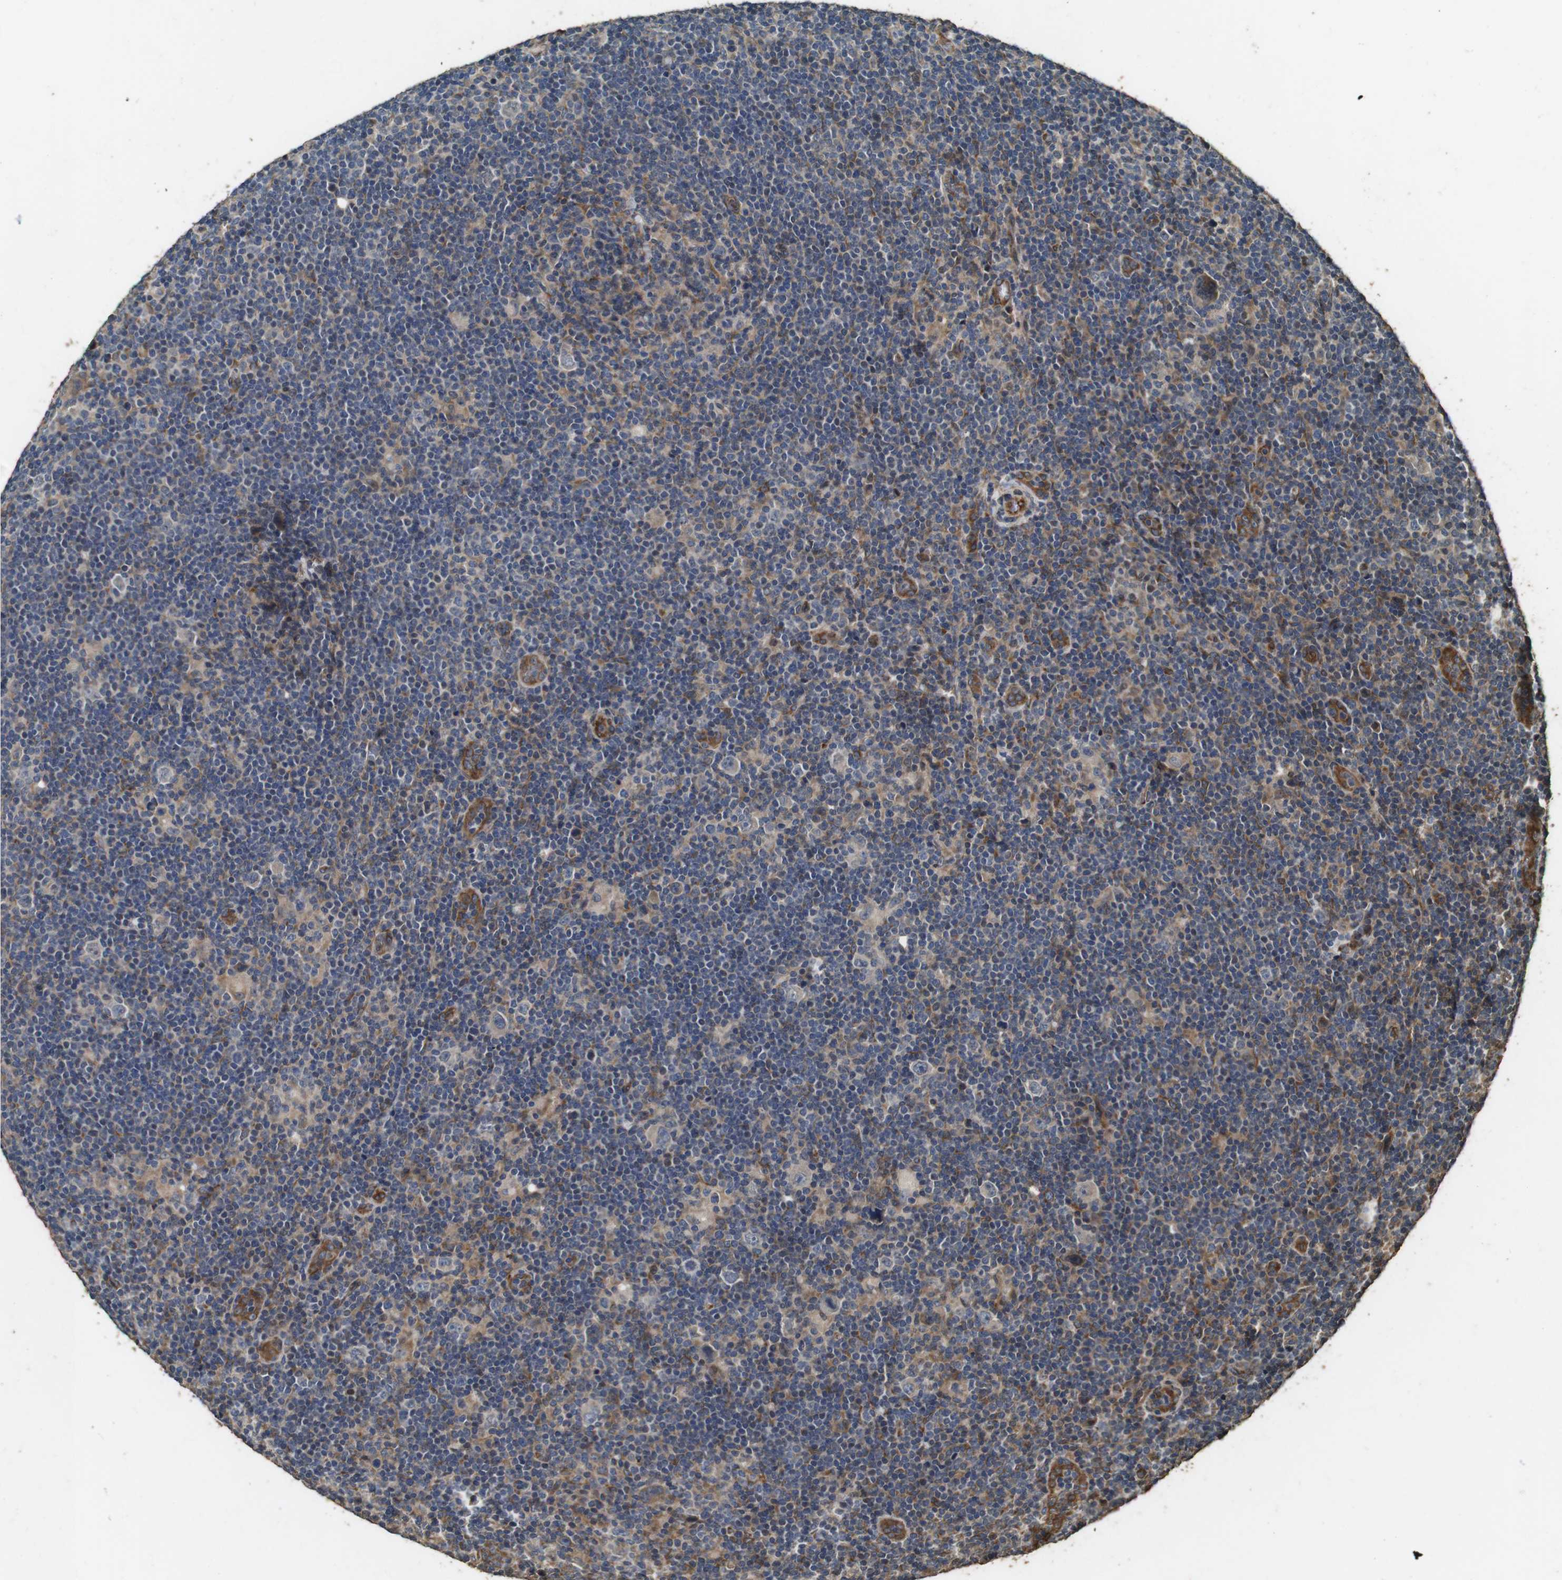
{"staining": {"intensity": "weak", "quantity": "<25%", "location": "cytoplasmic/membranous"}, "tissue": "lymphoma", "cell_type": "Tumor cells", "image_type": "cancer", "snomed": [{"axis": "morphology", "description": "Hodgkin's disease, NOS"}, {"axis": "topography", "description": "Lymph node"}], "caption": "This is an immunohistochemistry (IHC) photomicrograph of Hodgkin's disease. There is no expression in tumor cells.", "gene": "CNPY4", "patient": {"sex": "female", "age": 57}}